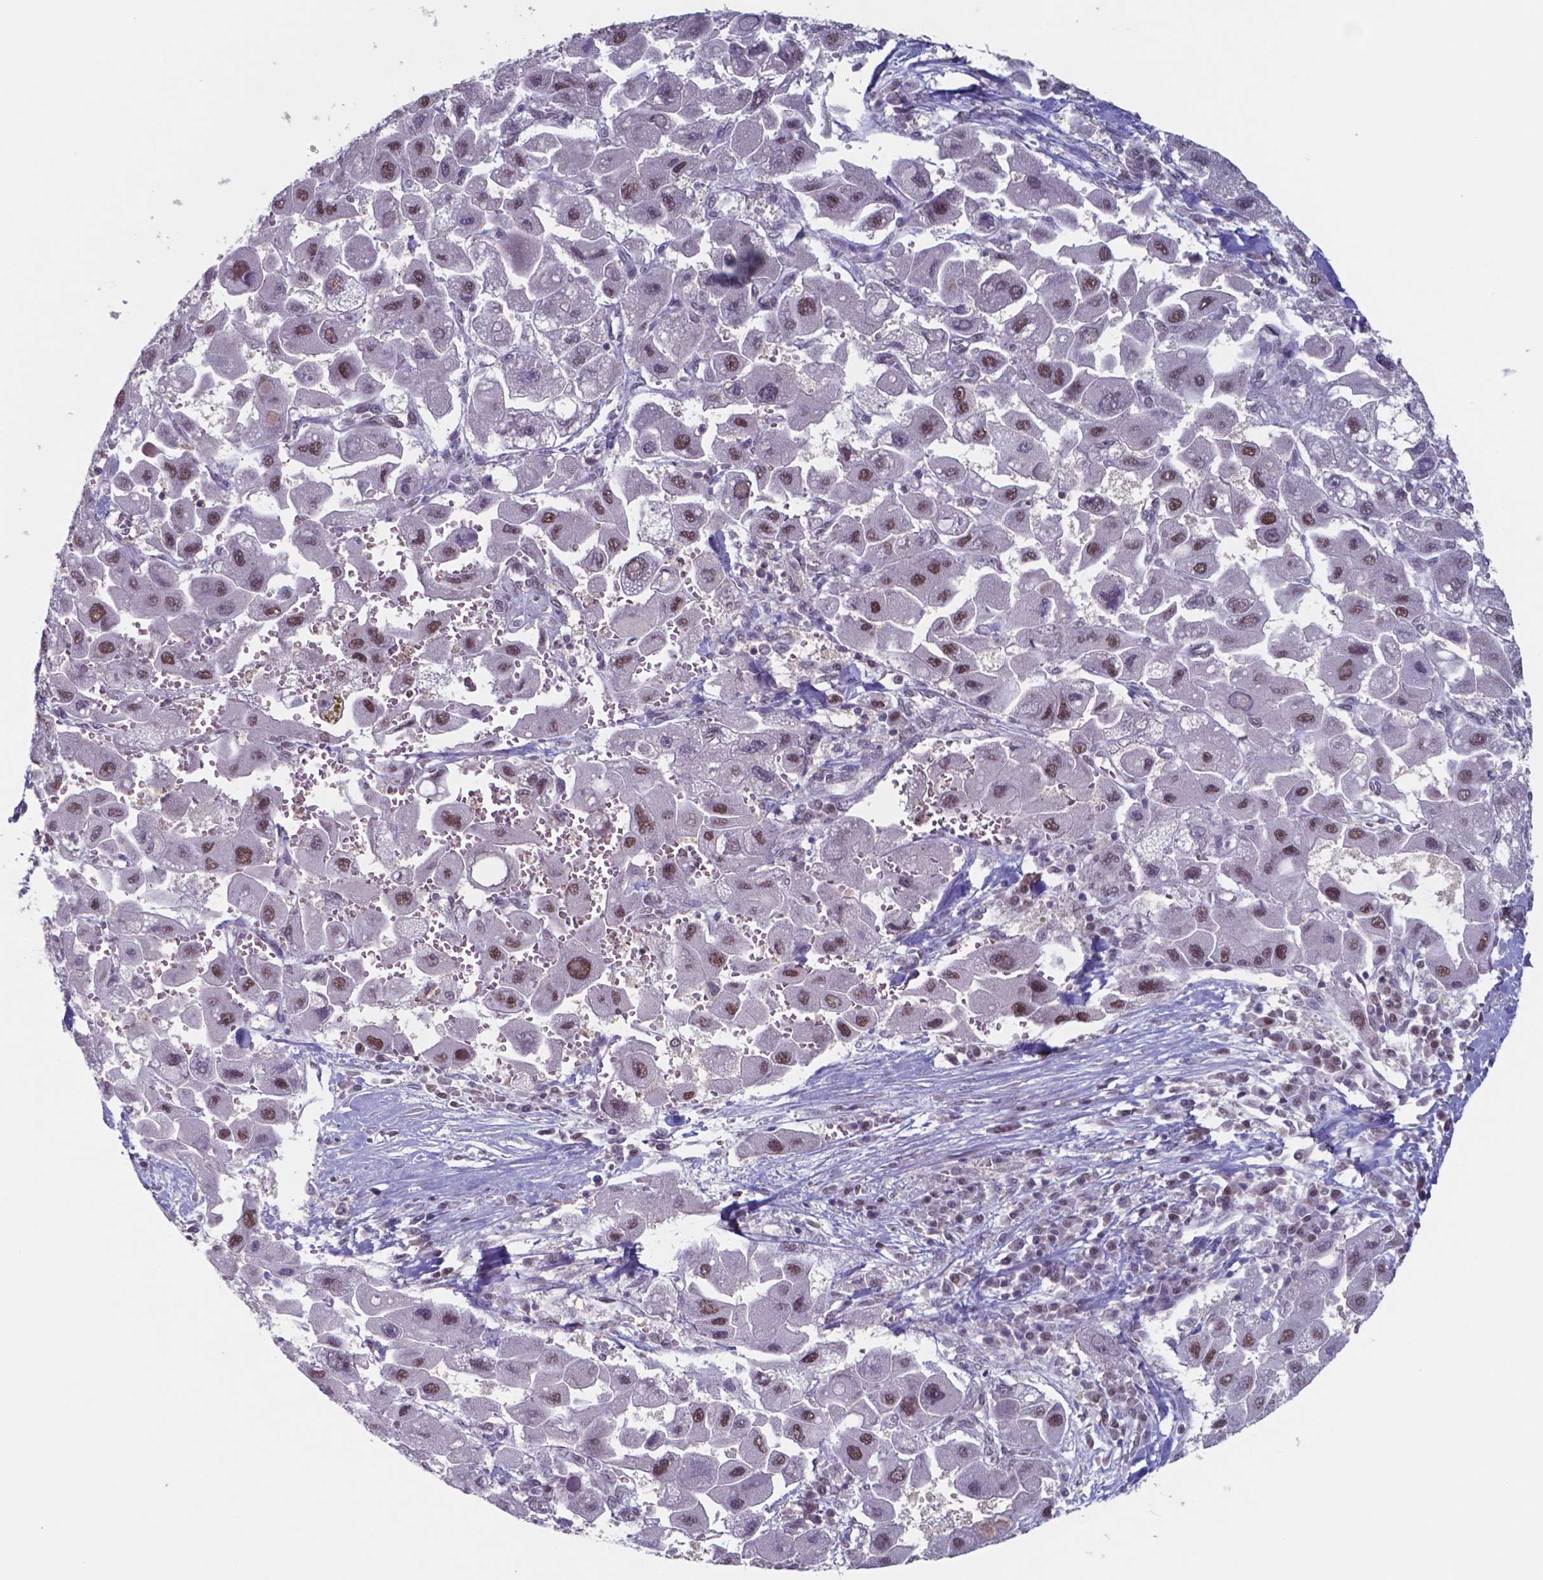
{"staining": {"intensity": "moderate", "quantity": ">75%", "location": "nuclear"}, "tissue": "liver cancer", "cell_type": "Tumor cells", "image_type": "cancer", "snomed": [{"axis": "morphology", "description": "Carcinoma, Hepatocellular, NOS"}, {"axis": "topography", "description": "Liver"}], "caption": "Protein analysis of liver cancer tissue reveals moderate nuclear expression in approximately >75% of tumor cells.", "gene": "UBA1", "patient": {"sex": "male", "age": 24}}